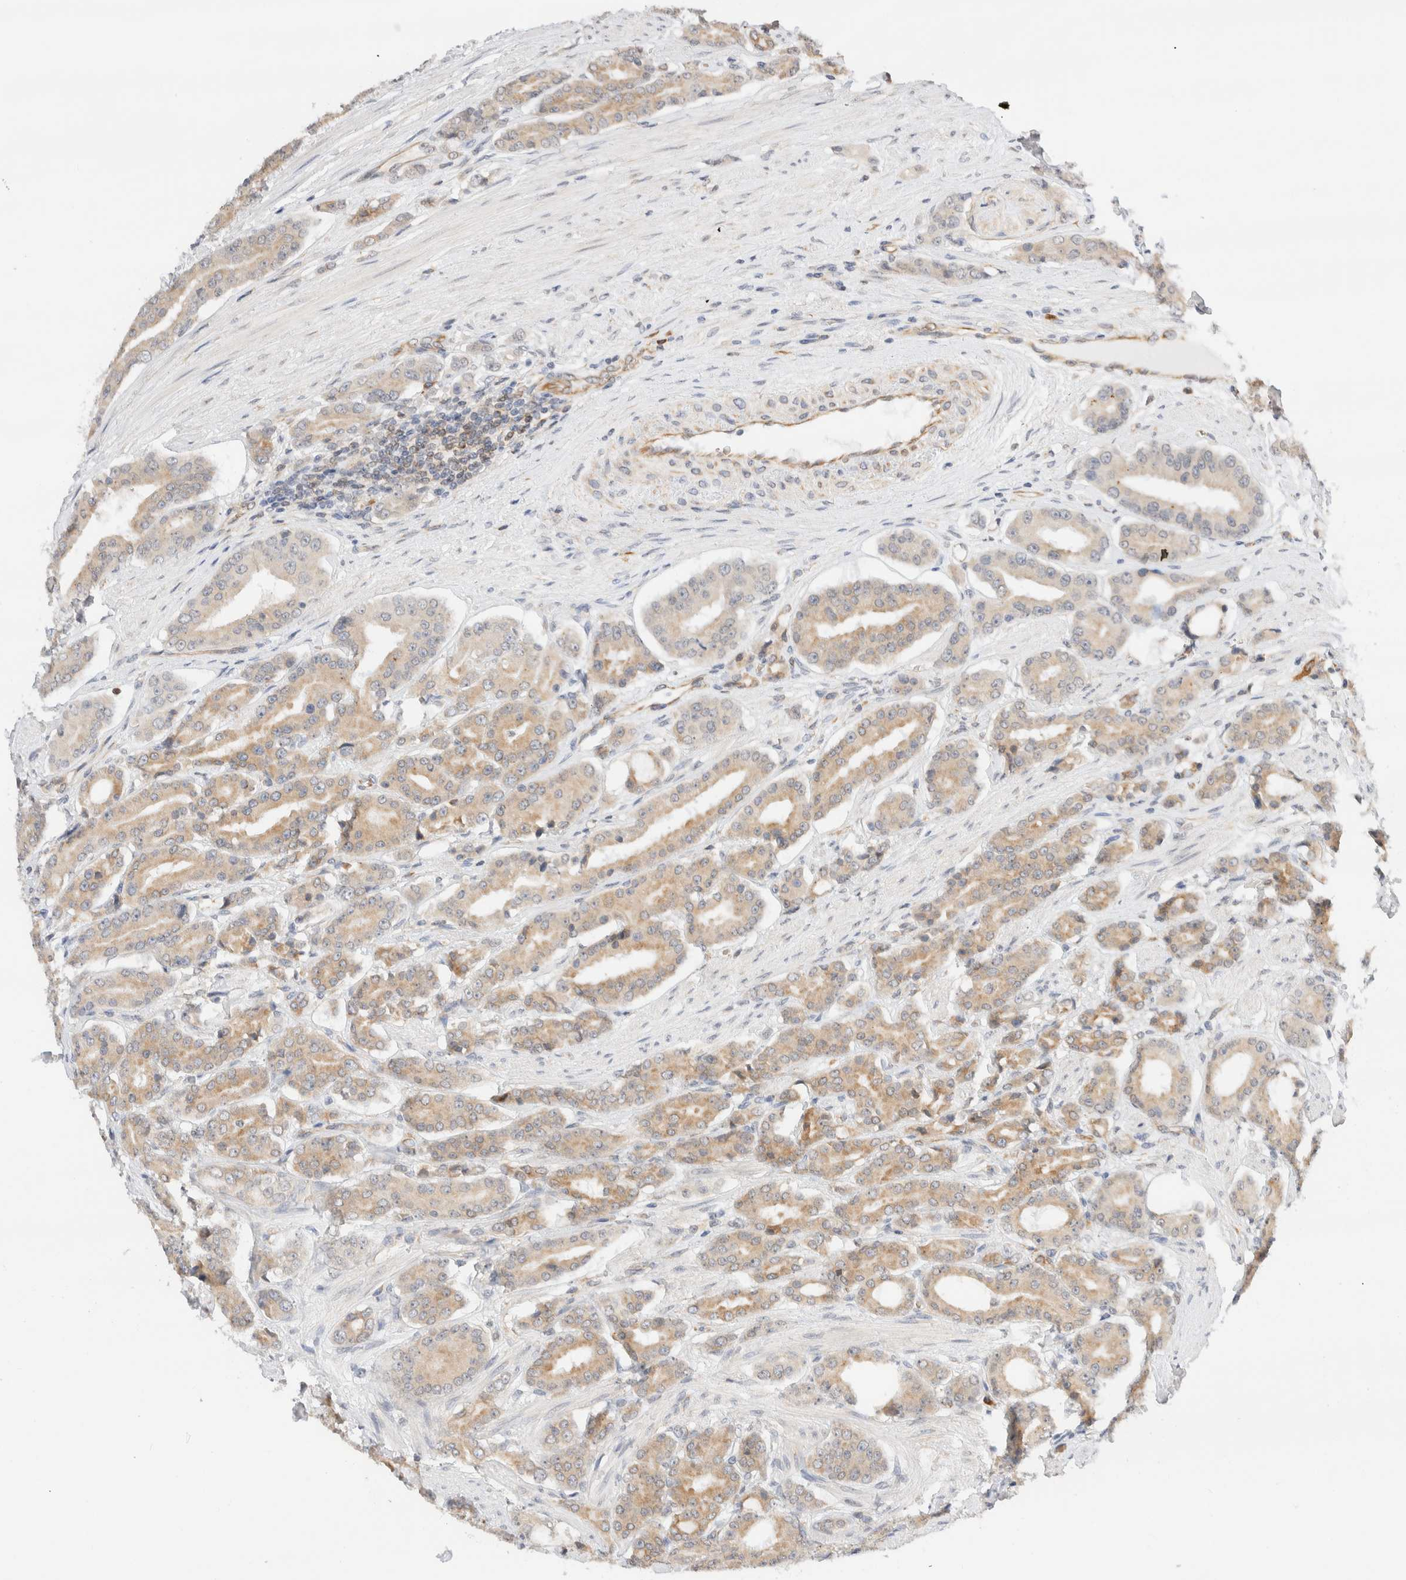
{"staining": {"intensity": "weak", "quantity": ">75%", "location": "cytoplasmic/membranous"}, "tissue": "prostate cancer", "cell_type": "Tumor cells", "image_type": "cancer", "snomed": [{"axis": "morphology", "description": "Adenocarcinoma, High grade"}, {"axis": "topography", "description": "Prostate"}], "caption": "An image showing weak cytoplasmic/membranous staining in approximately >75% of tumor cells in prostate cancer (high-grade adenocarcinoma), as visualized by brown immunohistochemical staining.", "gene": "SYVN1", "patient": {"sex": "male", "age": 71}}